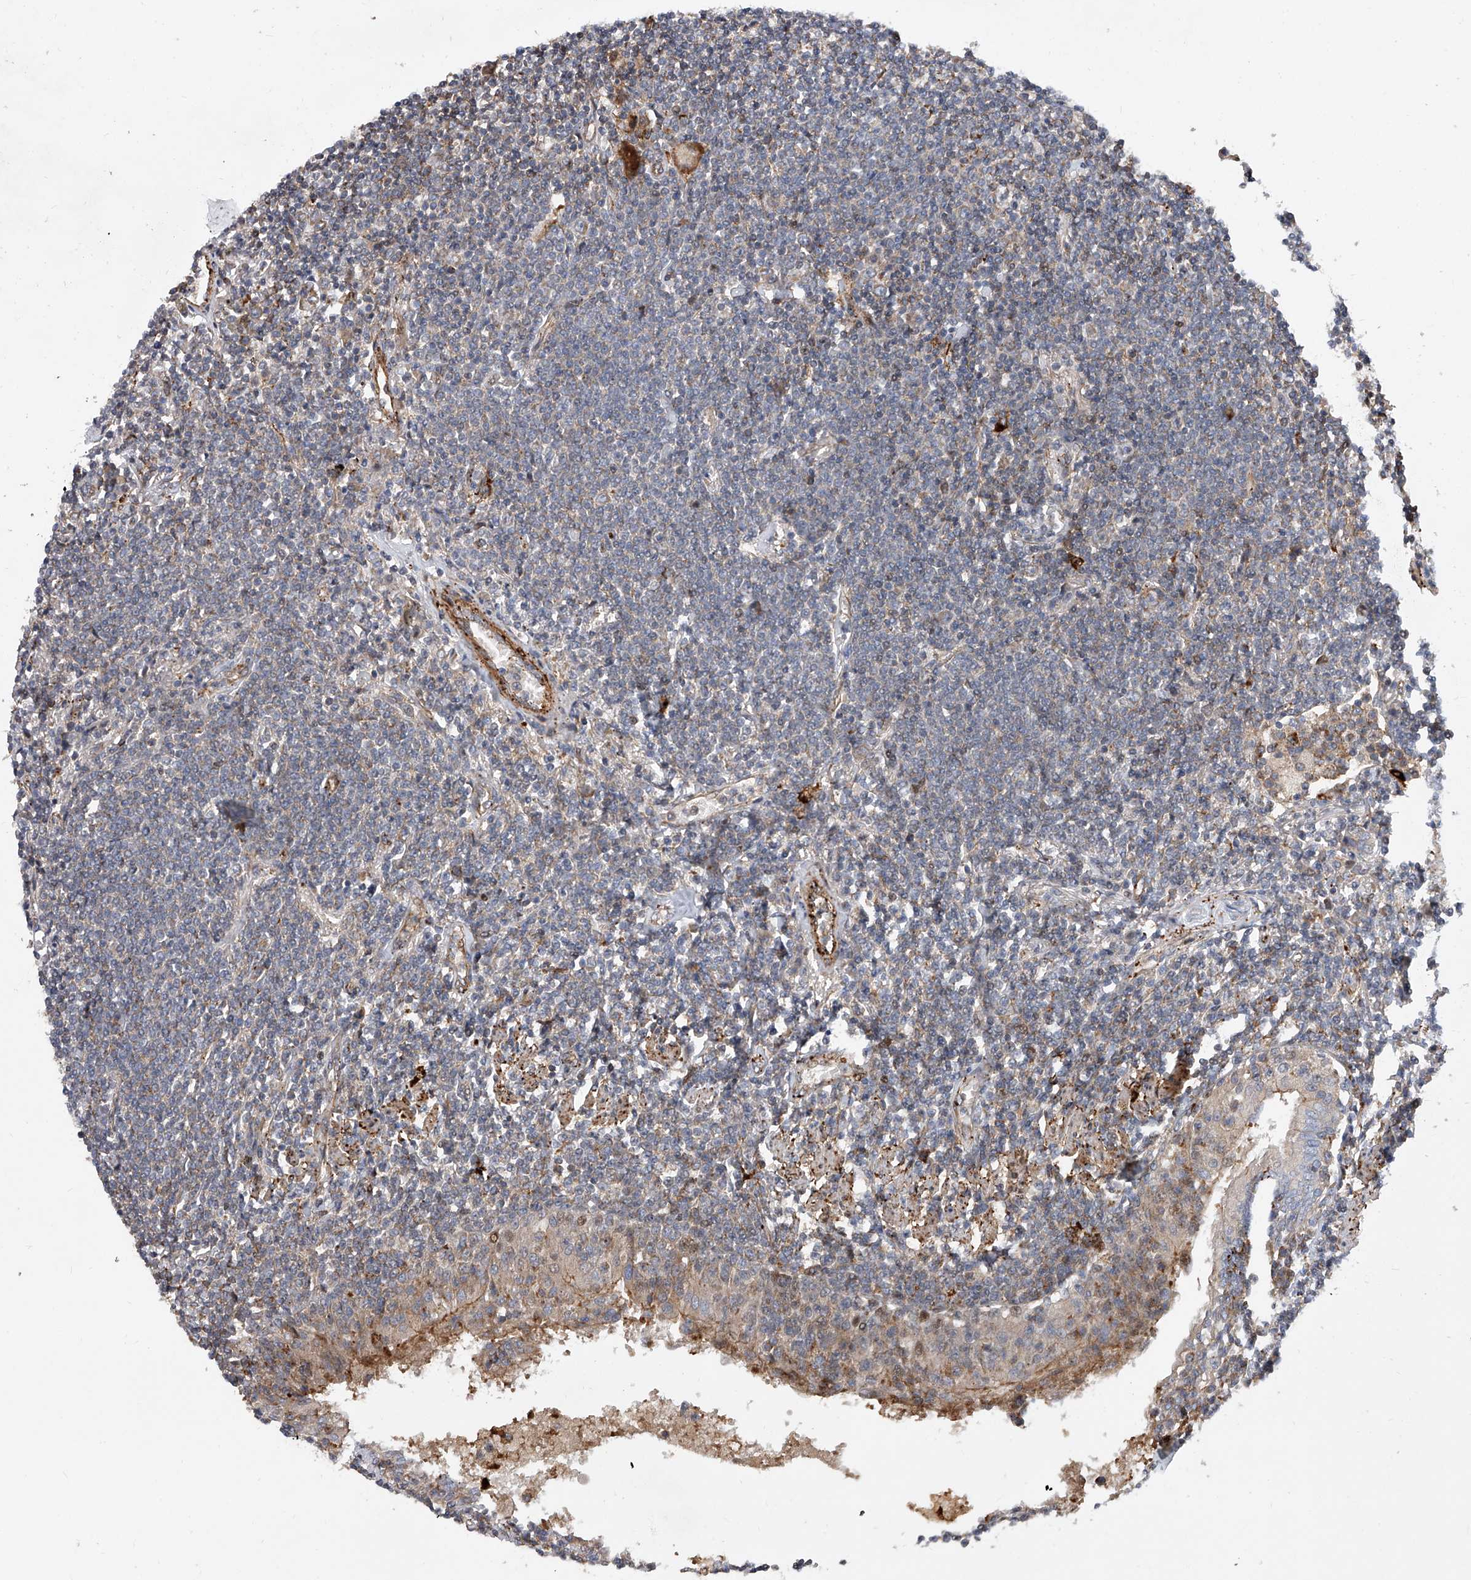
{"staining": {"intensity": "weak", "quantity": "<25%", "location": "cytoplasmic/membranous"}, "tissue": "lymphoma", "cell_type": "Tumor cells", "image_type": "cancer", "snomed": [{"axis": "morphology", "description": "Malignant lymphoma, non-Hodgkin's type, Low grade"}, {"axis": "topography", "description": "Lung"}], "caption": "High magnification brightfield microscopy of lymphoma stained with DAB (brown) and counterstained with hematoxylin (blue): tumor cells show no significant positivity.", "gene": "PDSS2", "patient": {"sex": "female", "age": 71}}